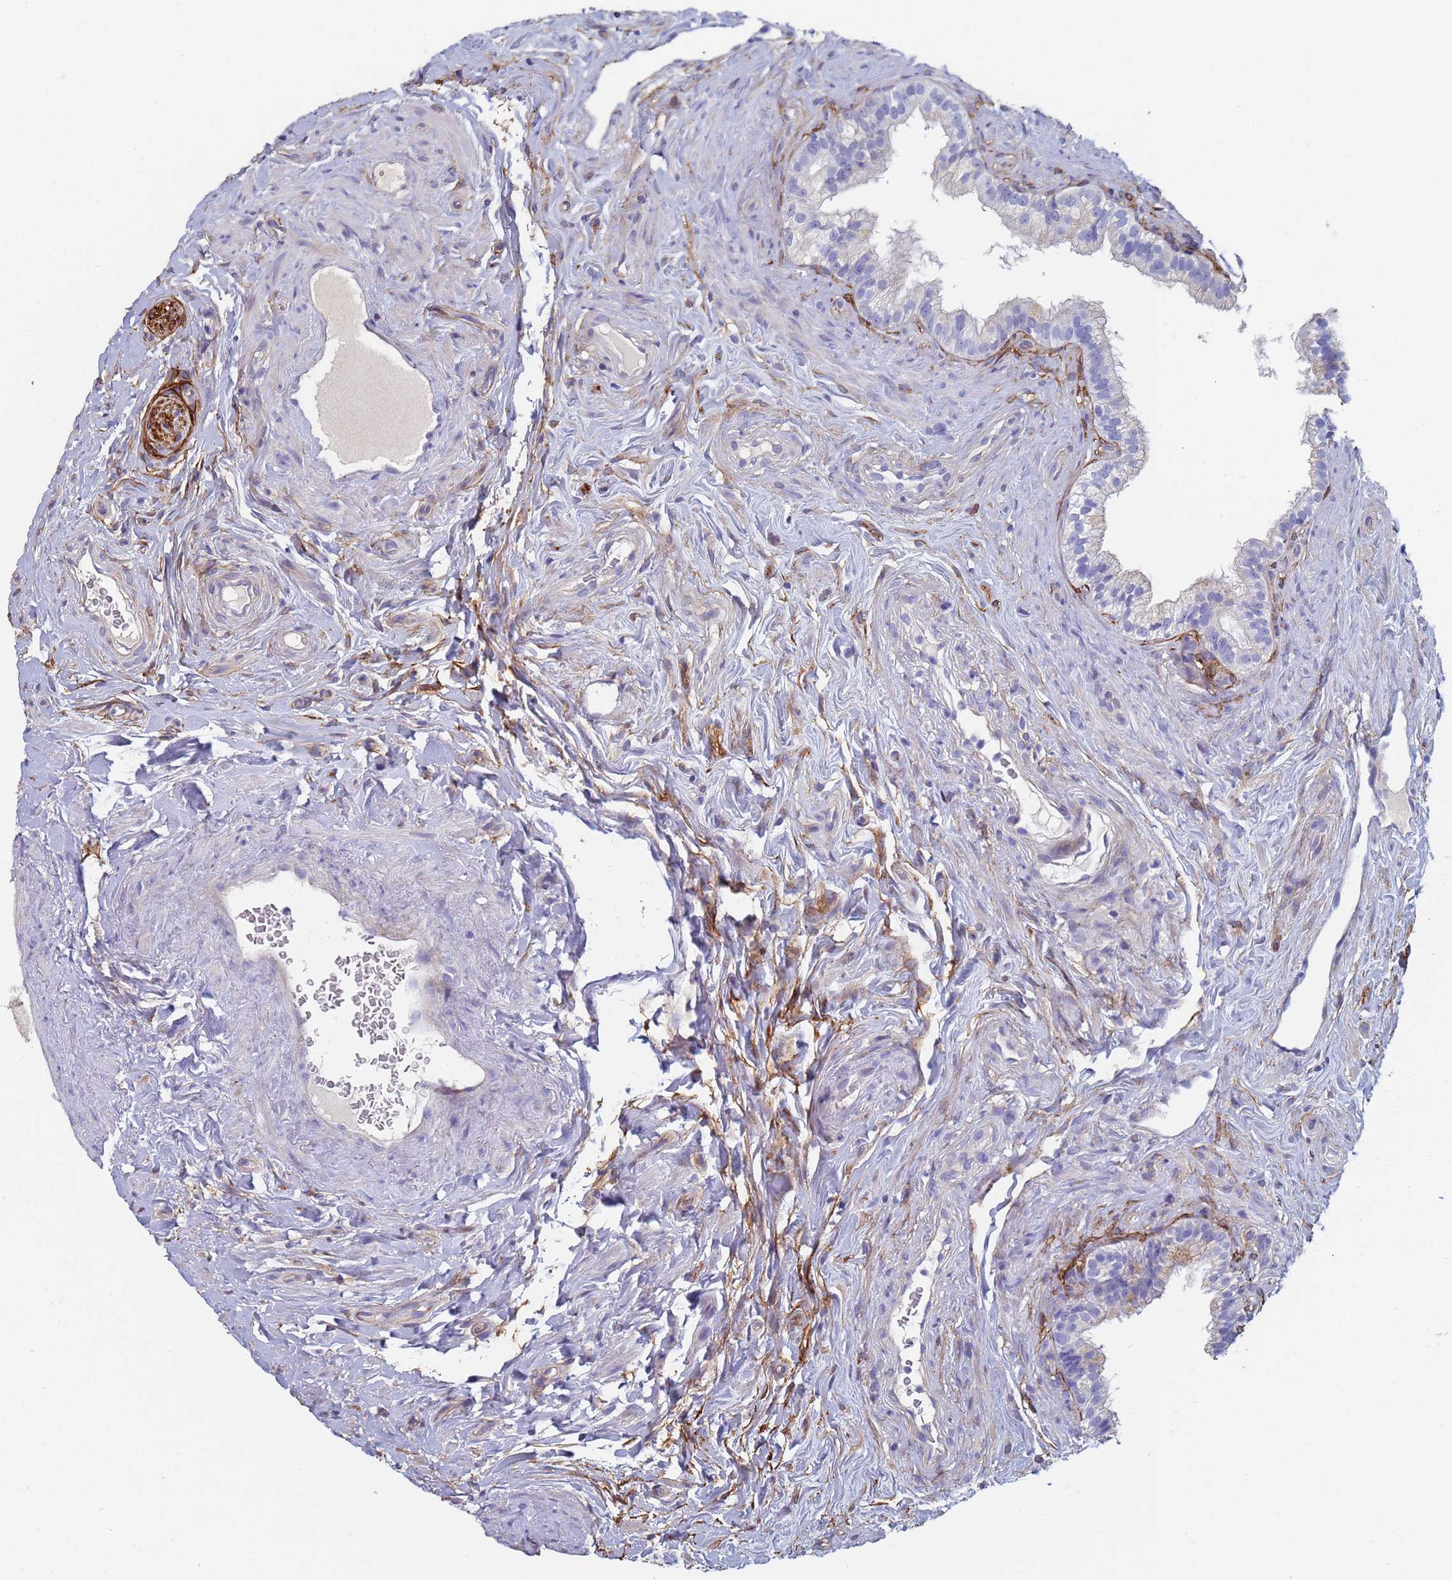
{"staining": {"intensity": "negative", "quantity": "none", "location": "none"}, "tissue": "epididymis", "cell_type": "Glandular cells", "image_type": "normal", "snomed": [{"axis": "morphology", "description": "Normal tissue, NOS"}, {"axis": "topography", "description": "Epididymis"}], "caption": "Immunohistochemistry (IHC) of normal epididymis reveals no positivity in glandular cells.", "gene": "ABCA8", "patient": {"sex": "male", "age": 84}}